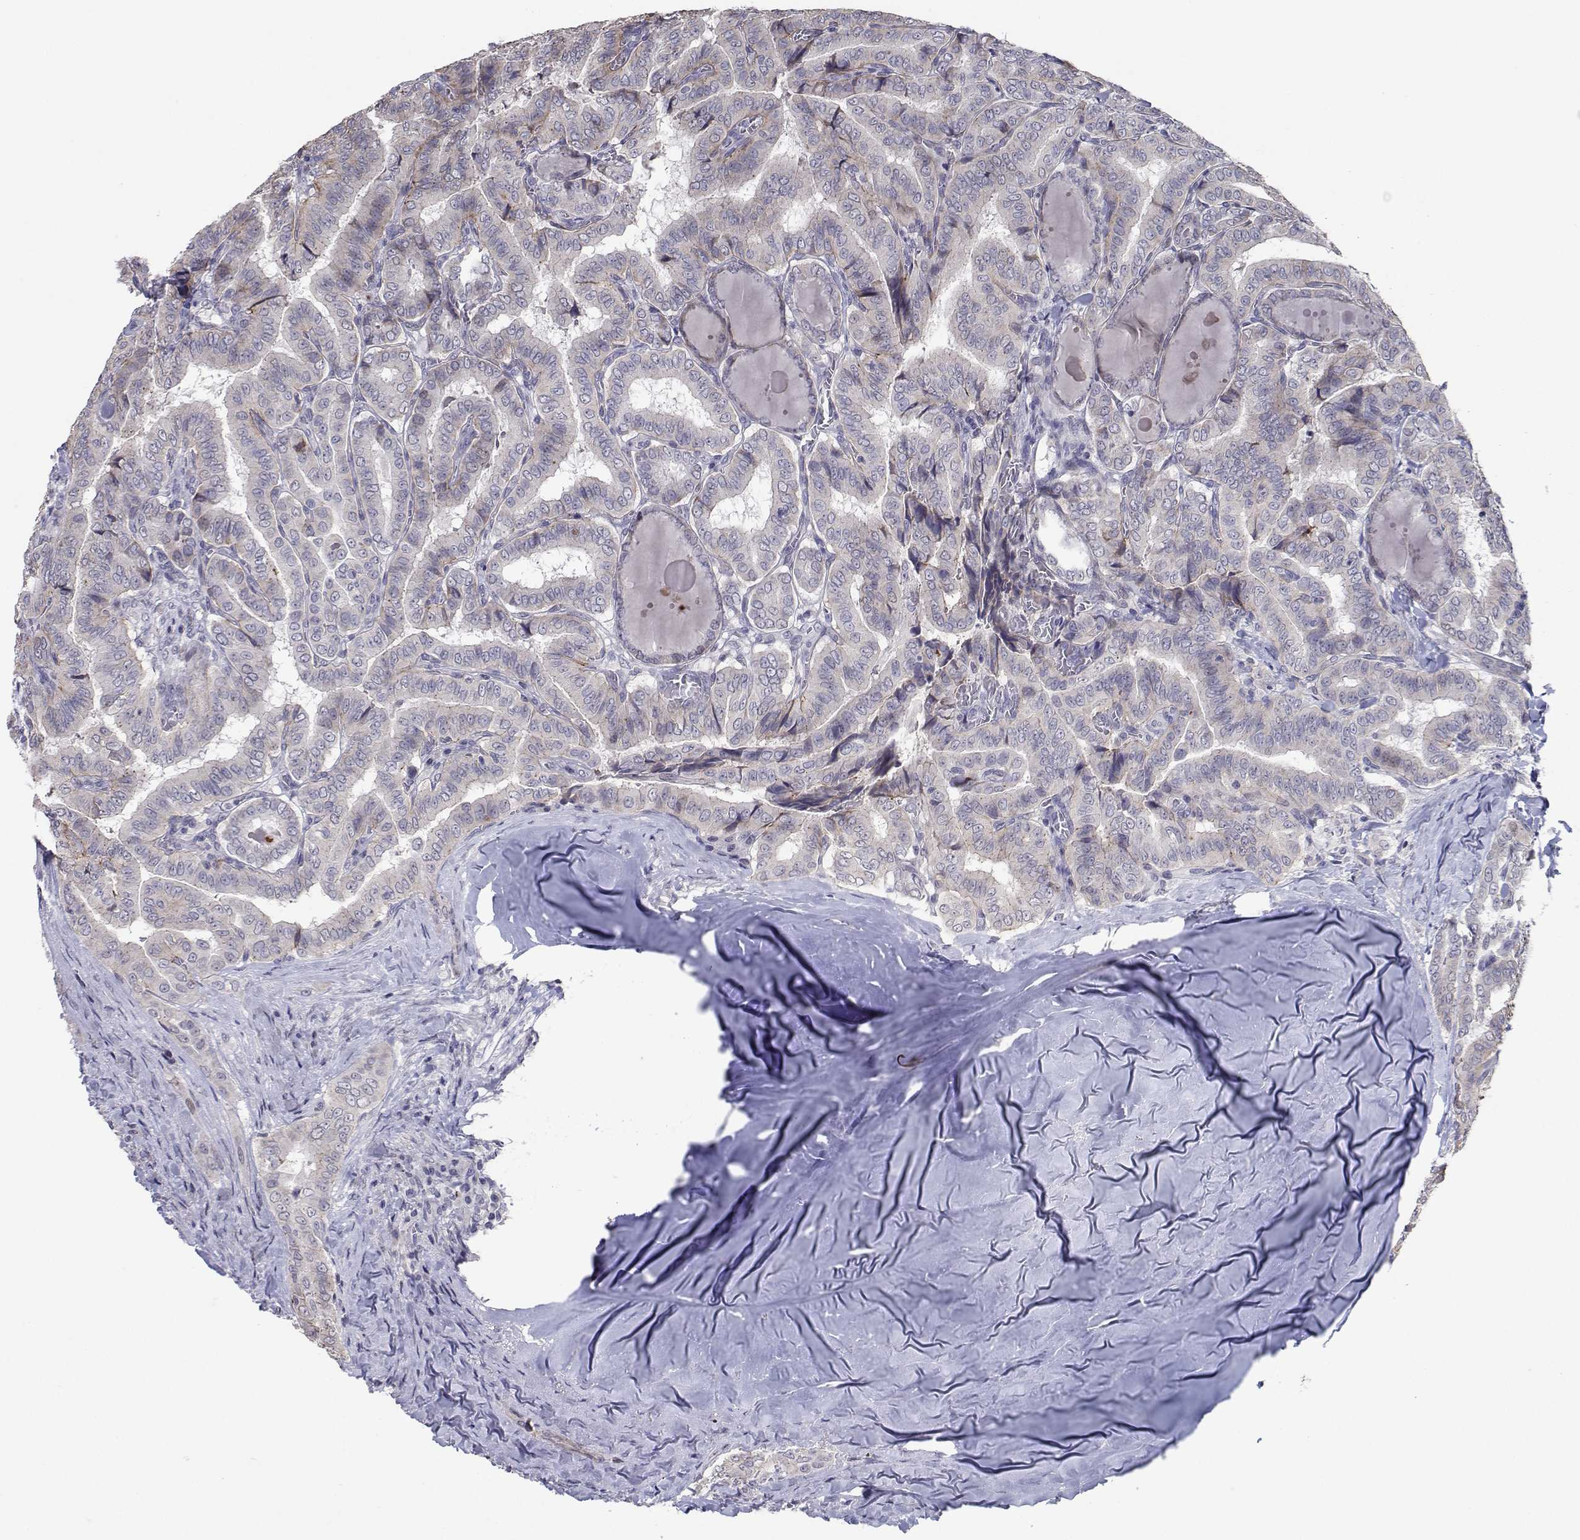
{"staining": {"intensity": "negative", "quantity": "none", "location": "none"}, "tissue": "thyroid cancer", "cell_type": "Tumor cells", "image_type": "cancer", "snomed": [{"axis": "morphology", "description": "Papillary adenocarcinoma, NOS"}, {"axis": "morphology", "description": "Papillary adenoma metastatic"}, {"axis": "topography", "description": "Thyroid gland"}], "caption": "Immunohistochemistry (IHC) histopathology image of thyroid cancer (papillary adenoma metastatic) stained for a protein (brown), which shows no positivity in tumor cells. Brightfield microscopy of immunohistochemistry (IHC) stained with DAB (3,3'-diaminobenzidine) (brown) and hematoxylin (blue), captured at high magnification.", "gene": "RBPJL", "patient": {"sex": "female", "age": 50}}